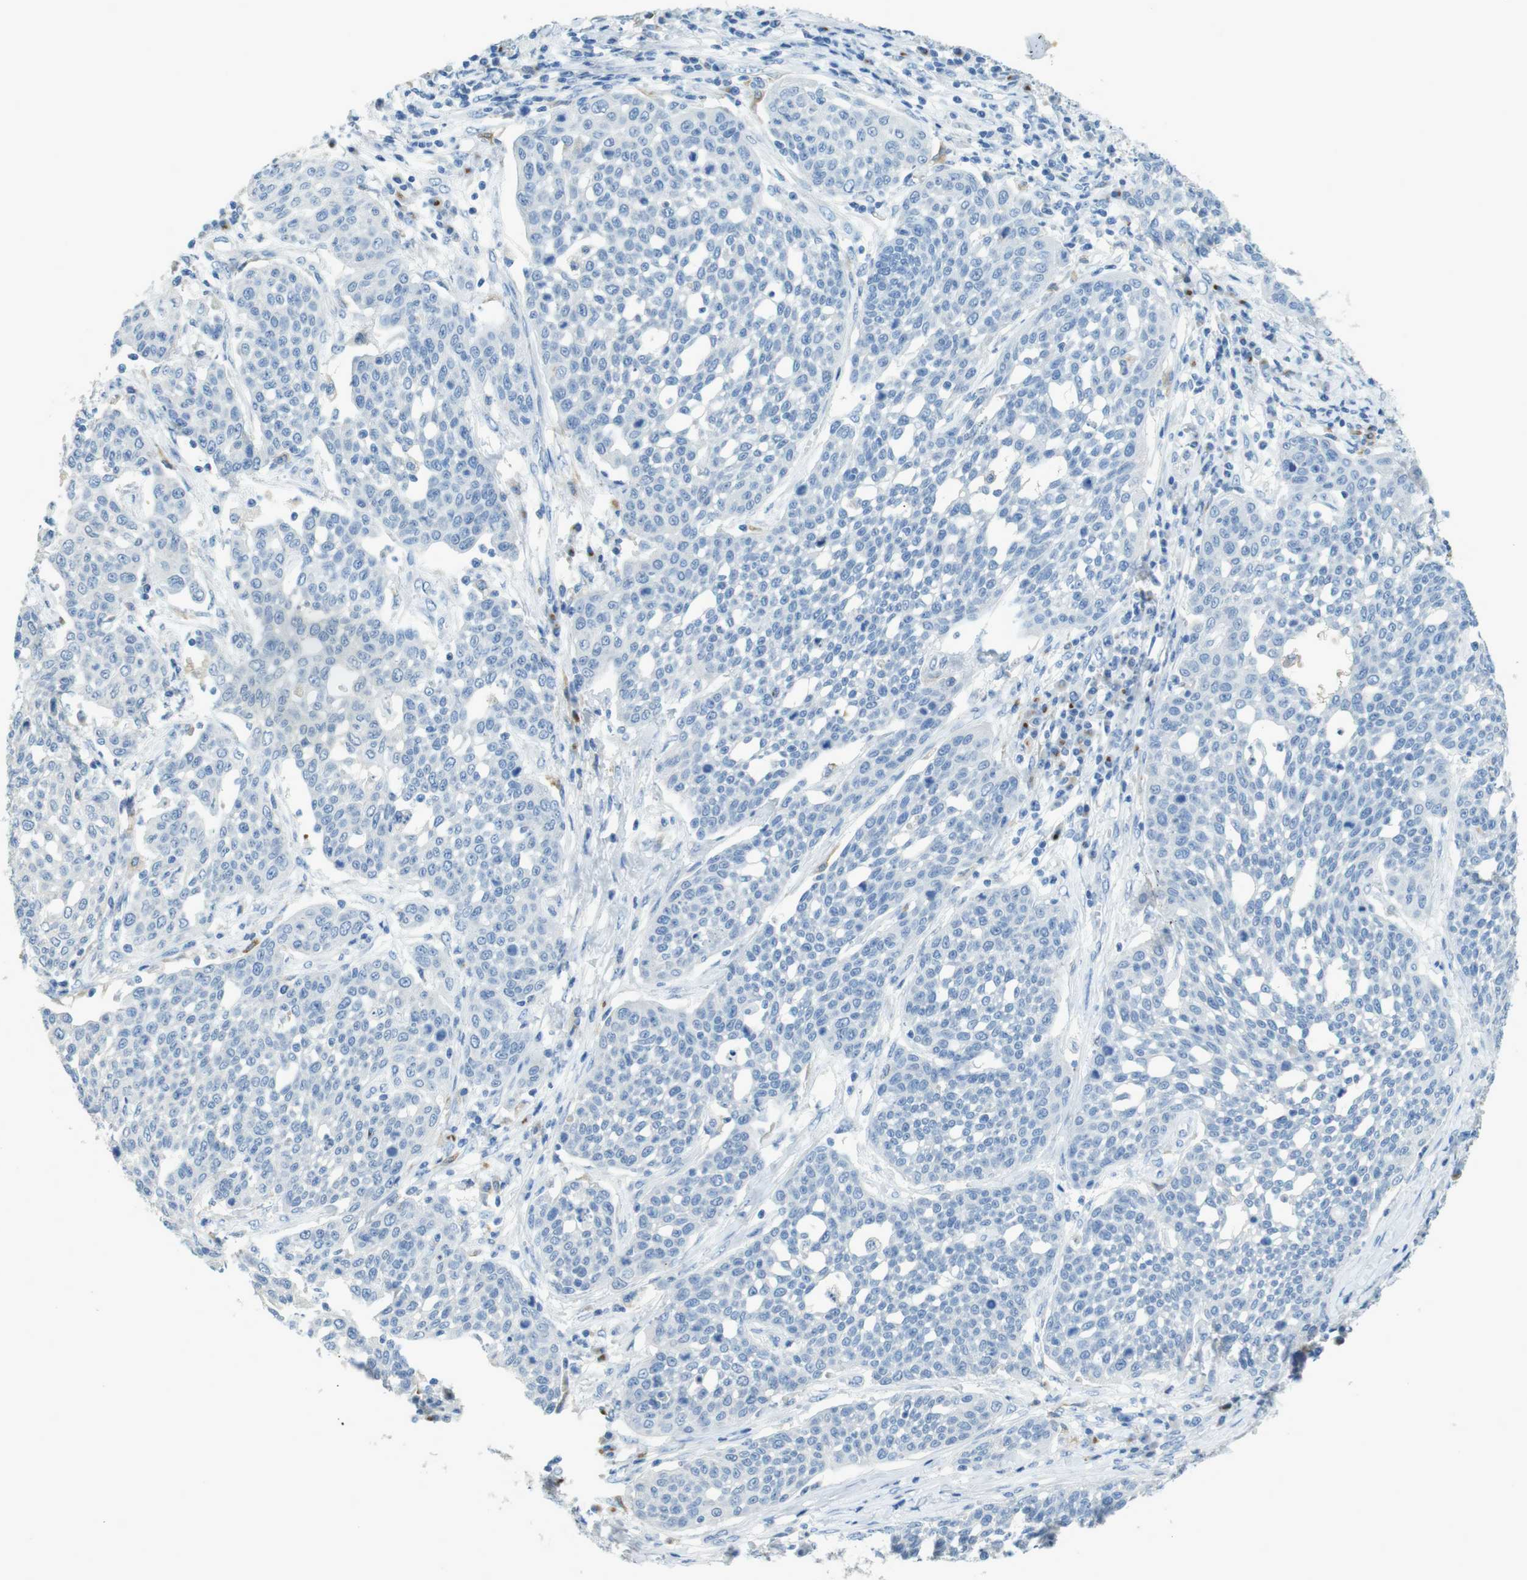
{"staining": {"intensity": "negative", "quantity": "none", "location": "none"}, "tissue": "cervical cancer", "cell_type": "Tumor cells", "image_type": "cancer", "snomed": [{"axis": "morphology", "description": "Squamous cell carcinoma, NOS"}, {"axis": "topography", "description": "Cervix"}], "caption": "Tumor cells are negative for brown protein staining in cervical cancer (squamous cell carcinoma).", "gene": "CD320", "patient": {"sex": "female", "age": 34}}